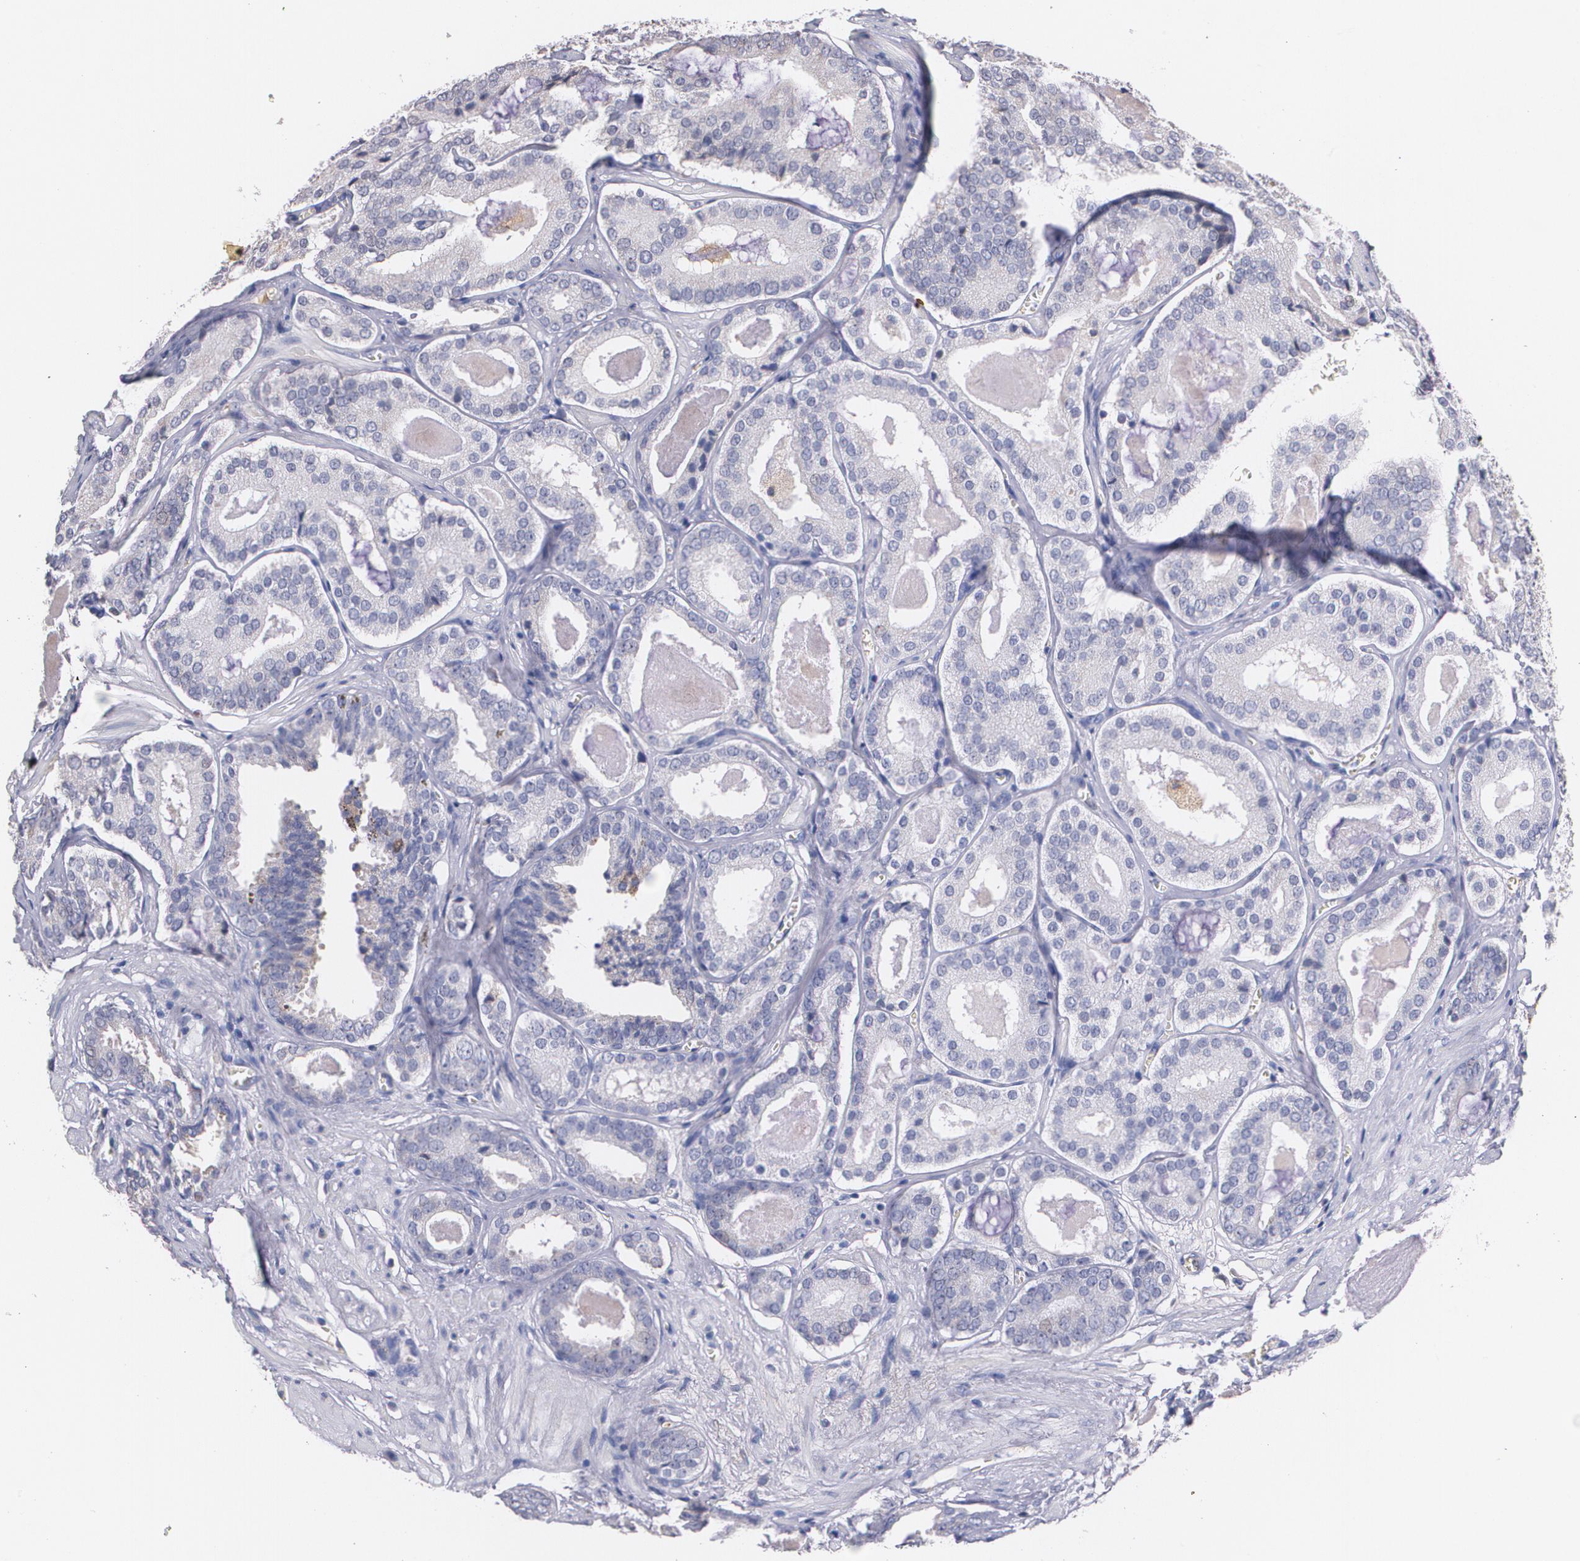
{"staining": {"intensity": "weak", "quantity": "<25%", "location": "cytoplasmic/membranous"}, "tissue": "prostate cancer", "cell_type": "Tumor cells", "image_type": "cancer", "snomed": [{"axis": "morphology", "description": "Adenocarcinoma, Medium grade"}, {"axis": "topography", "description": "Prostate"}], "caption": "Immunohistochemical staining of prostate cancer (medium-grade adenocarcinoma) shows no significant expression in tumor cells. (DAB immunohistochemistry with hematoxylin counter stain).", "gene": "AMBP", "patient": {"sex": "male", "age": 64}}